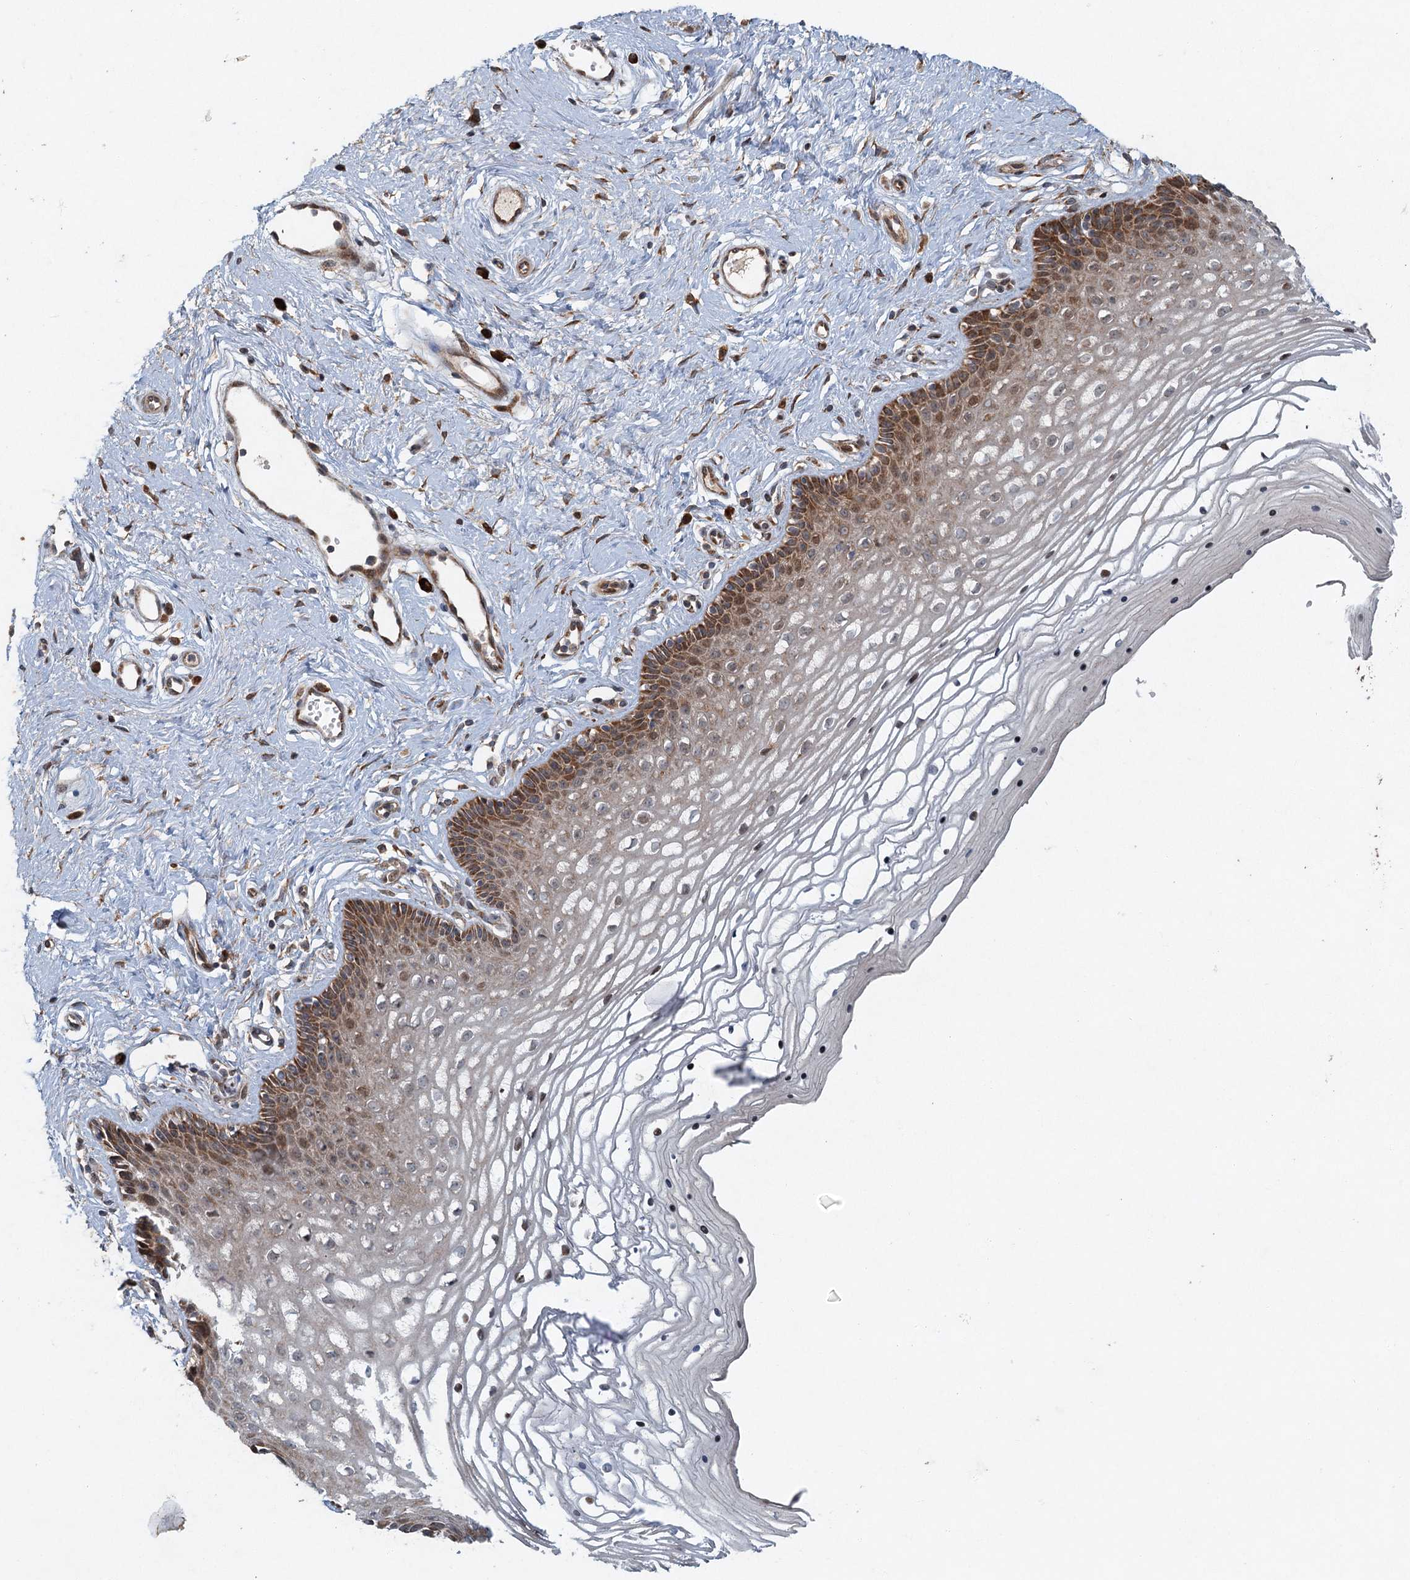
{"staining": {"intensity": "moderate", "quantity": "<25%", "location": "cytoplasmic/membranous"}, "tissue": "vagina", "cell_type": "Squamous epithelial cells", "image_type": "normal", "snomed": [{"axis": "morphology", "description": "Normal tissue, NOS"}, {"axis": "topography", "description": "Vagina"}], "caption": "Benign vagina was stained to show a protein in brown. There is low levels of moderate cytoplasmic/membranous positivity in about <25% of squamous epithelial cells. Nuclei are stained in blue.", "gene": "SRPX2", "patient": {"sex": "female", "age": 46}}